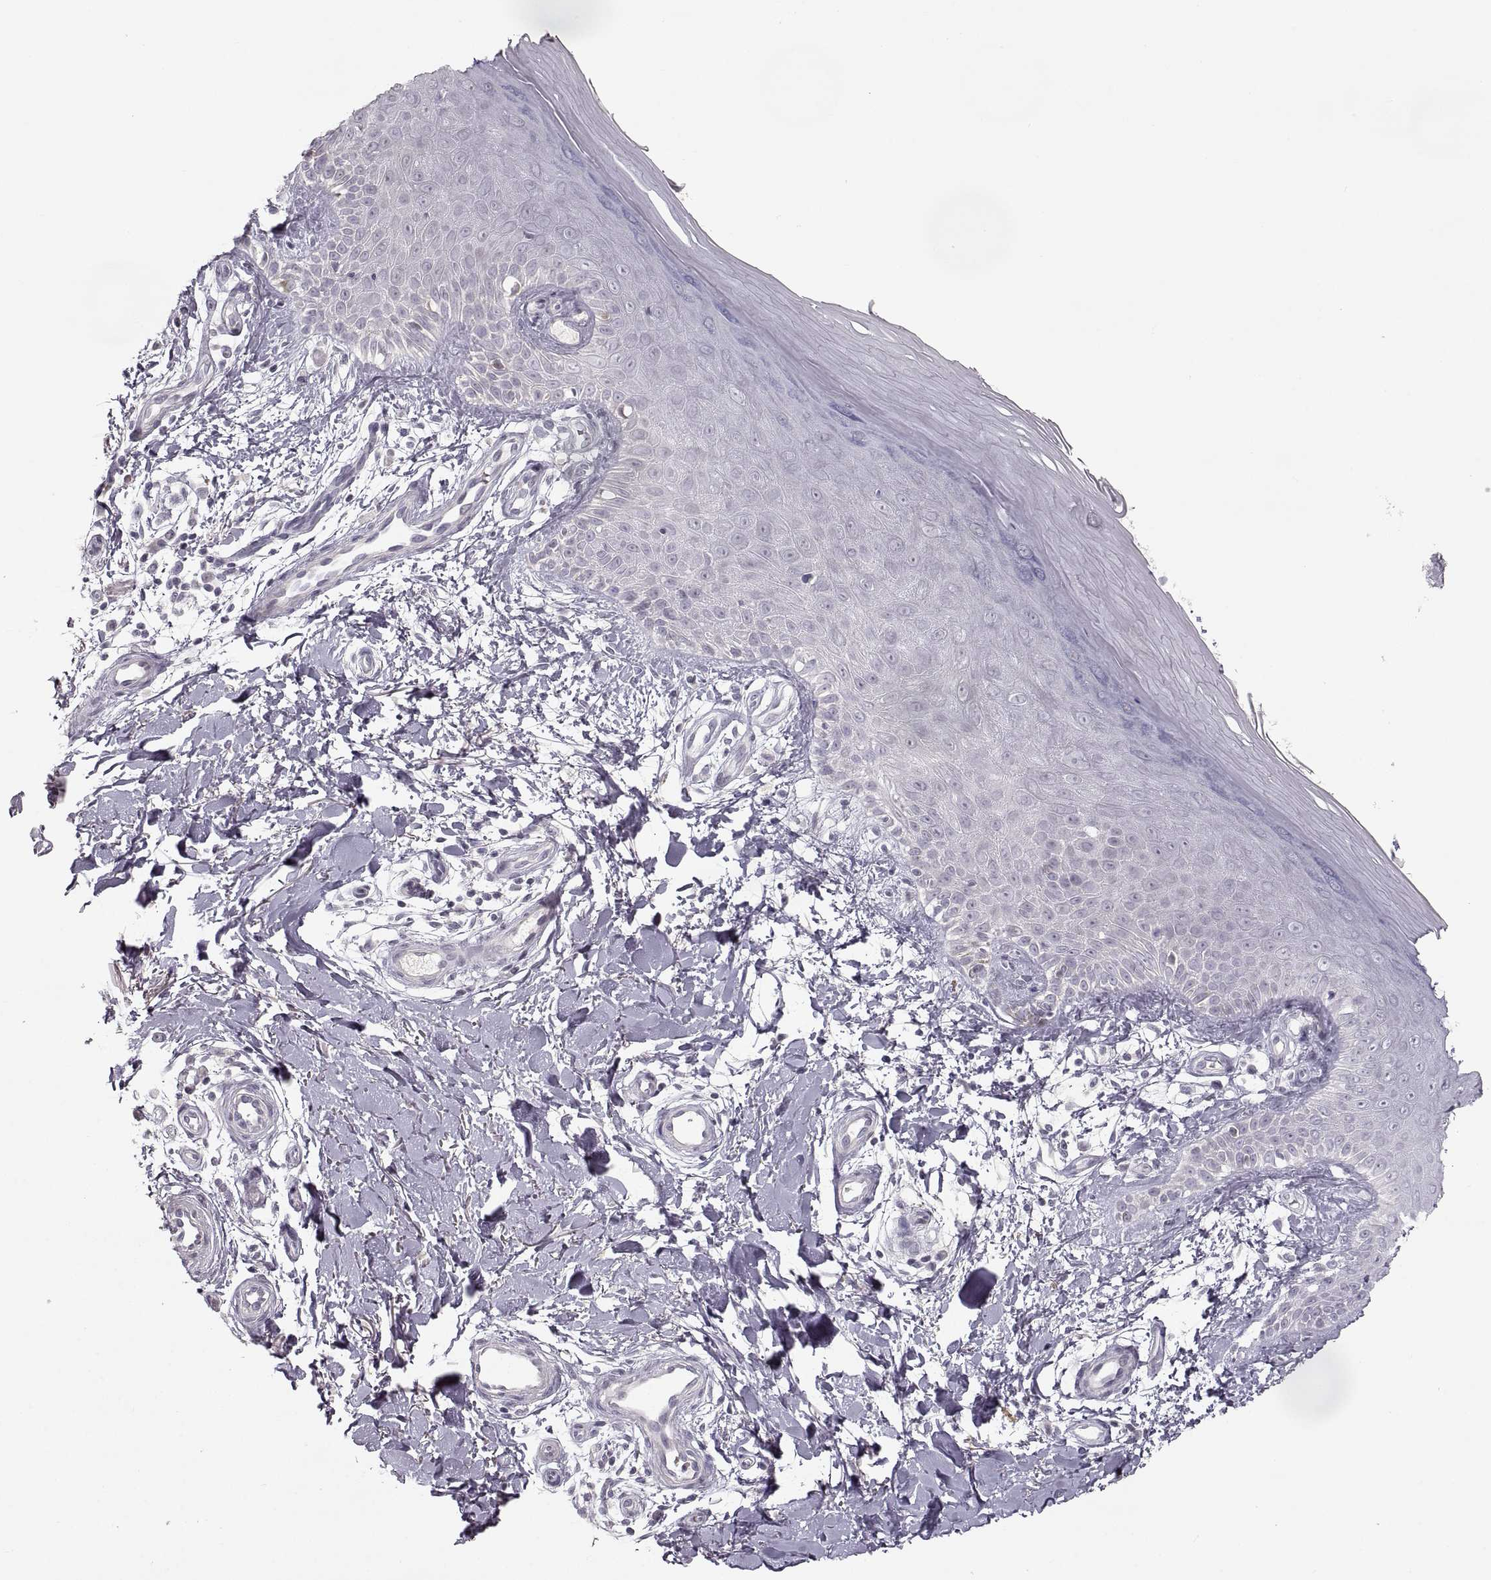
{"staining": {"intensity": "negative", "quantity": "none", "location": "none"}, "tissue": "skin", "cell_type": "Fibroblasts", "image_type": "normal", "snomed": [{"axis": "morphology", "description": "Normal tissue, NOS"}, {"axis": "morphology", "description": "Inflammation, NOS"}, {"axis": "morphology", "description": "Fibrosis, NOS"}, {"axis": "topography", "description": "Skin"}], "caption": "Immunohistochemistry (IHC) histopathology image of unremarkable skin stained for a protein (brown), which demonstrates no expression in fibroblasts.", "gene": "PCSK2", "patient": {"sex": "male", "age": 71}}